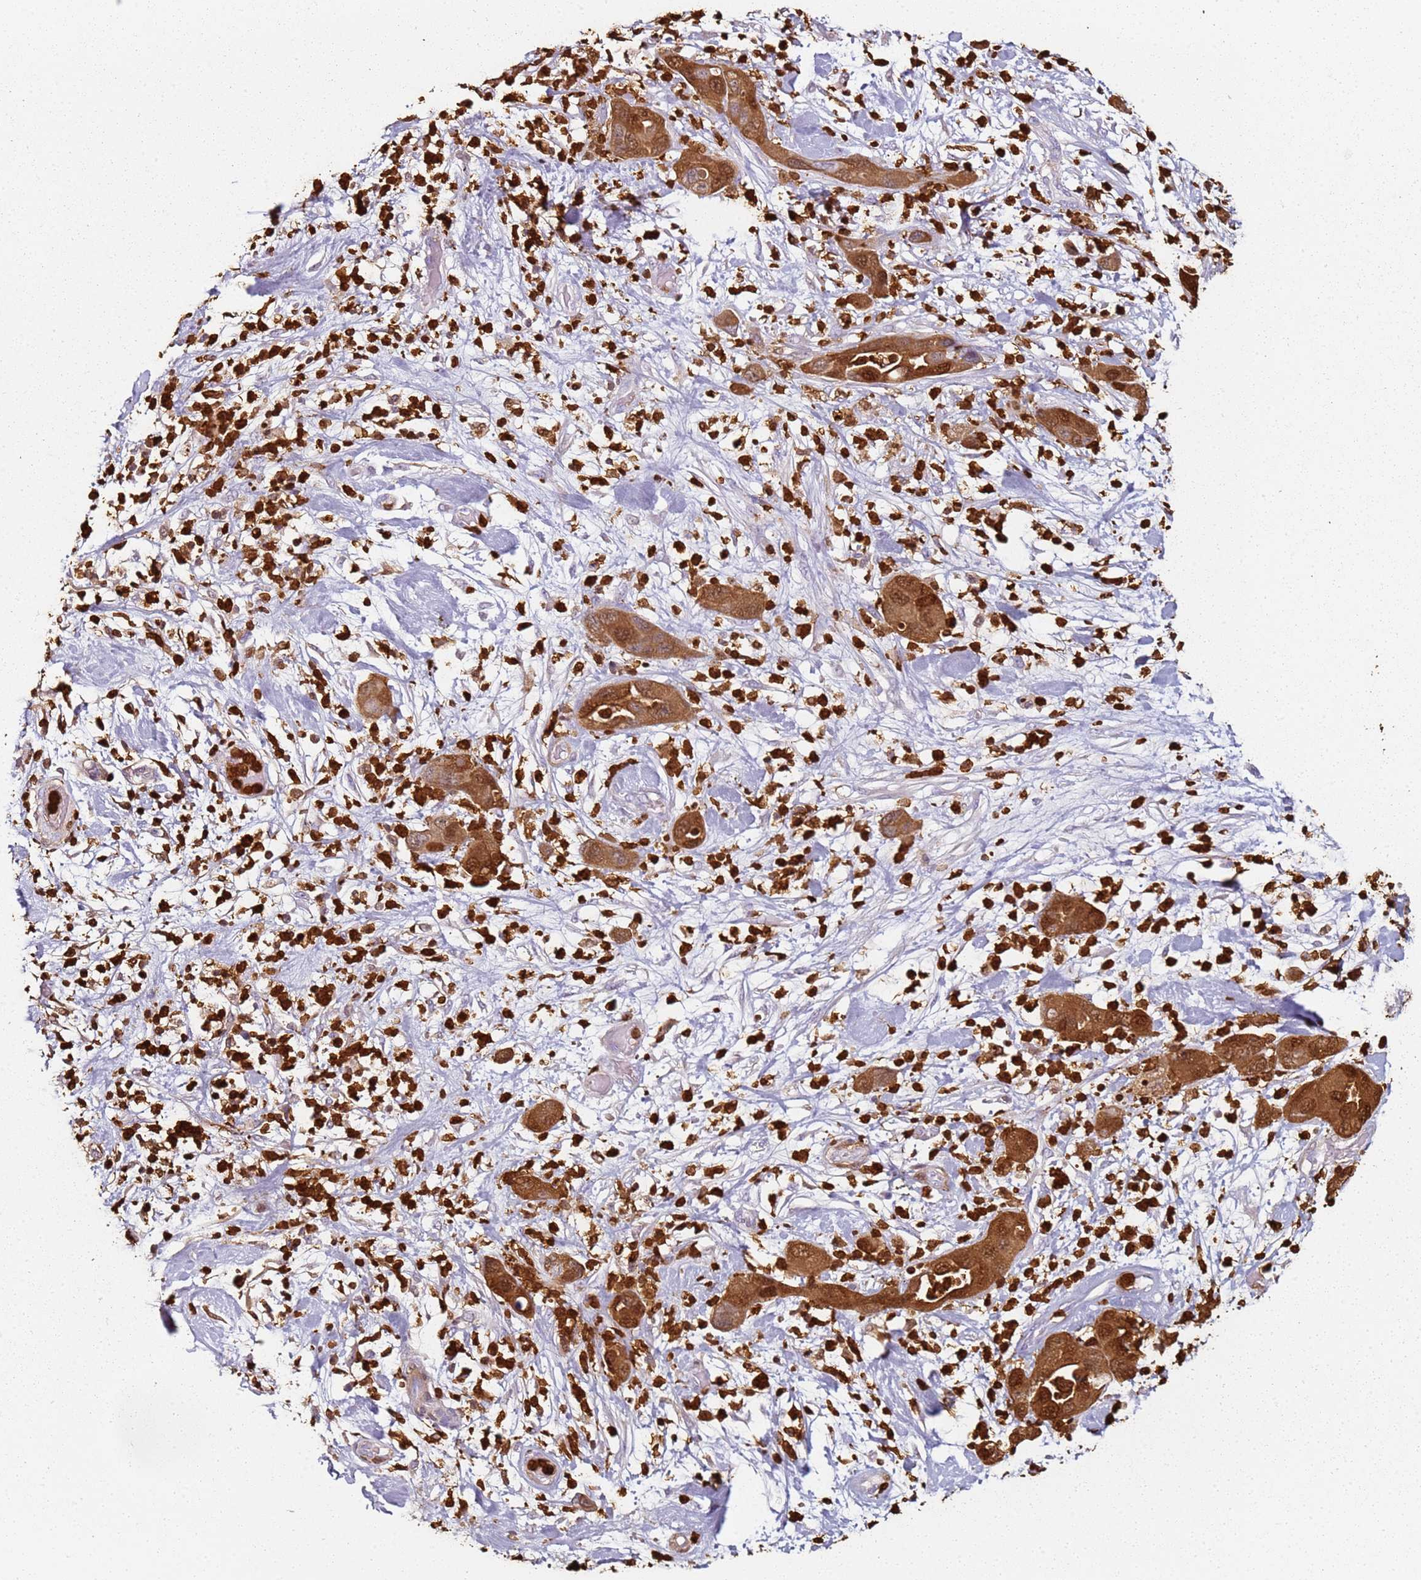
{"staining": {"intensity": "strong", "quantity": ">75%", "location": "cytoplasmic/membranous,nuclear"}, "tissue": "pancreatic cancer", "cell_type": "Tumor cells", "image_type": "cancer", "snomed": [{"axis": "morphology", "description": "Adenocarcinoma, NOS"}, {"axis": "topography", "description": "Pancreas"}], "caption": "Protein expression analysis of human pancreatic cancer (adenocarcinoma) reveals strong cytoplasmic/membranous and nuclear staining in about >75% of tumor cells. The protein is stained brown, and the nuclei are stained in blue (DAB IHC with brightfield microscopy, high magnification).", "gene": "S100A4", "patient": {"sex": "female", "age": 71}}